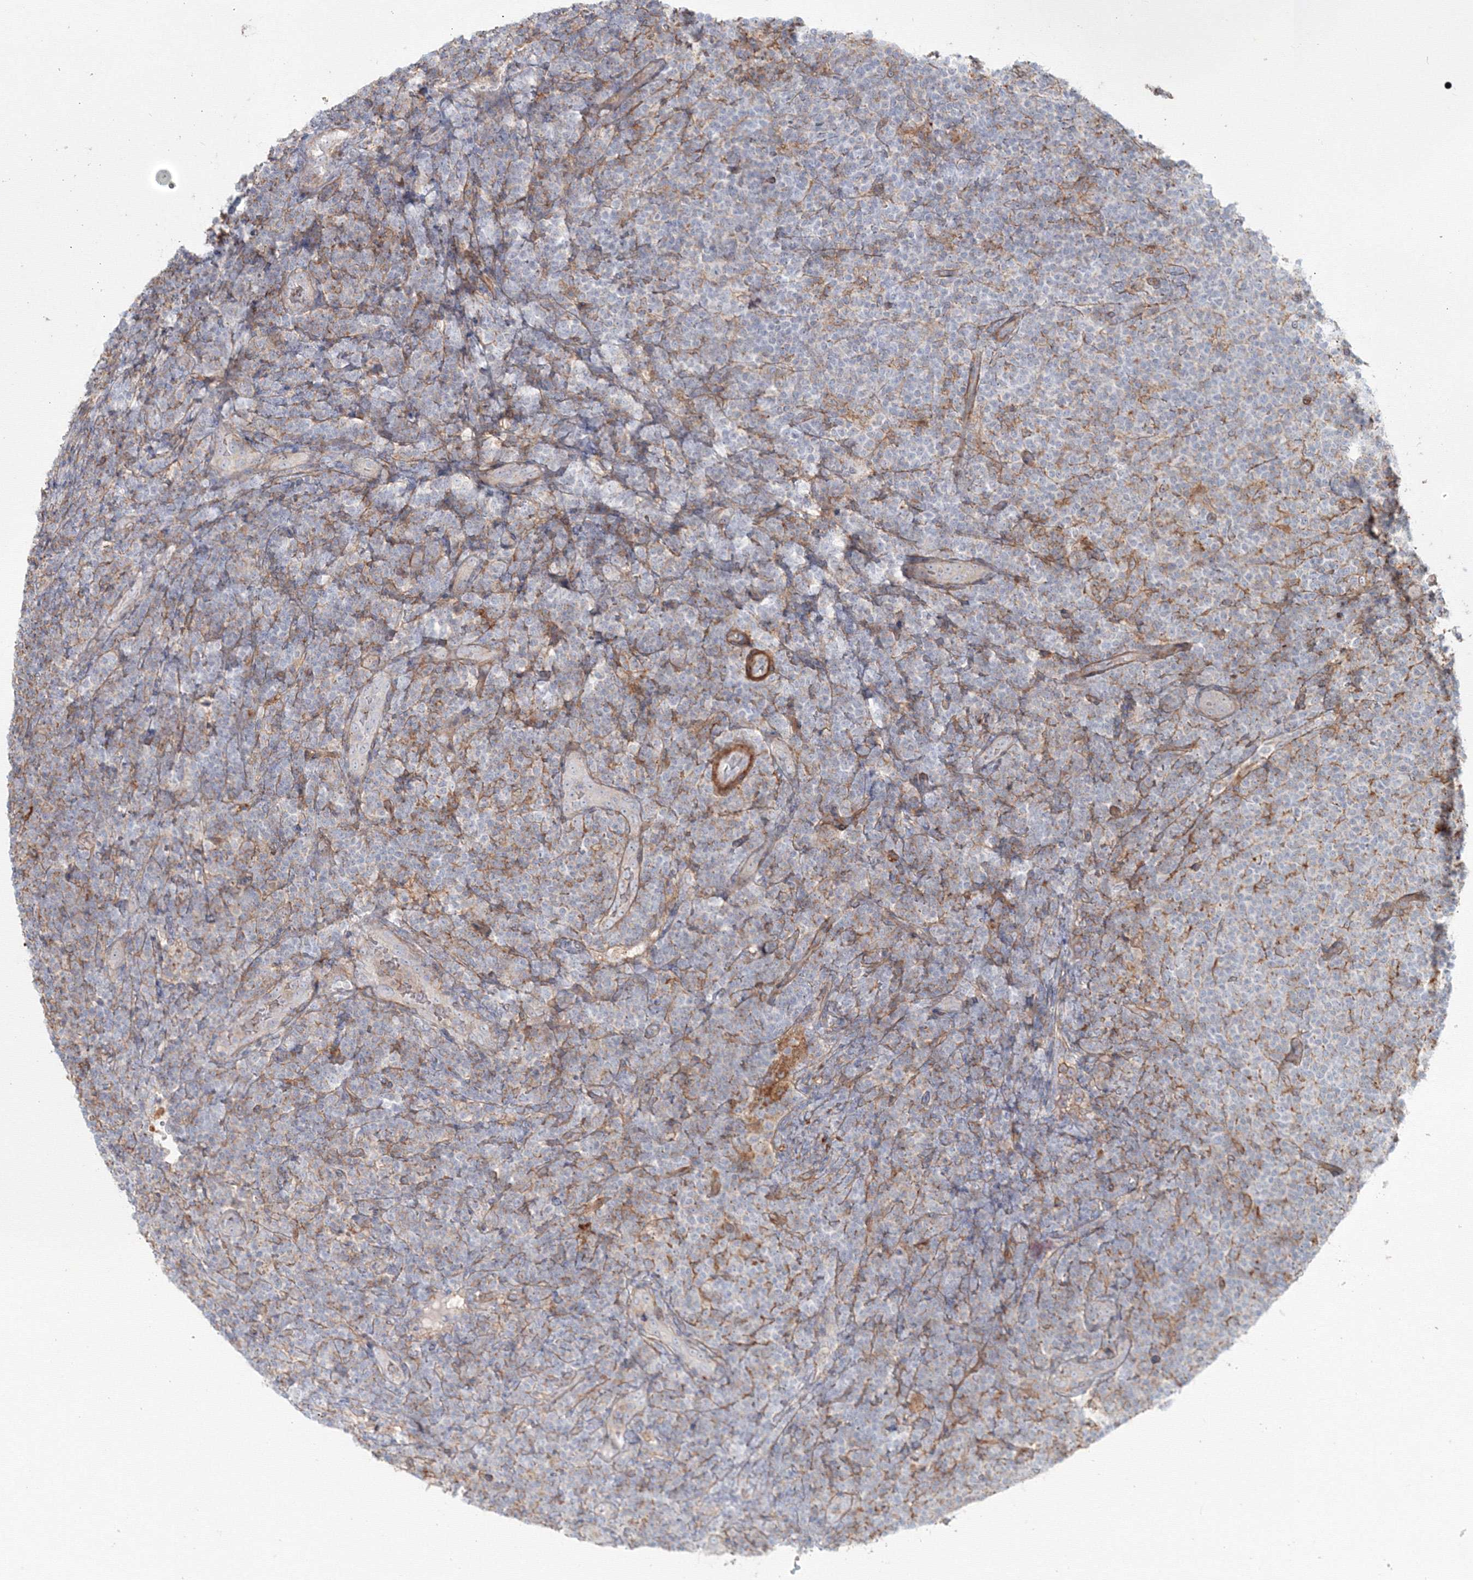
{"staining": {"intensity": "negative", "quantity": "none", "location": "none"}, "tissue": "lymphoma", "cell_type": "Tumor cells", "image_type": "cancer", "snomed": [{"axis": "morphology", "description": "Malignant lymphoma, non-Hodgkin's type, Low grade"}, {"axis": "topography", "description": "Lymph node"}], "caption": "Tumor cells show no significant positivity in low-grade malignant lymphoma, non-Hodgkin's type.", "gene": "SH3PXD2A", "patient": {"sex": "male", "age": 66}}